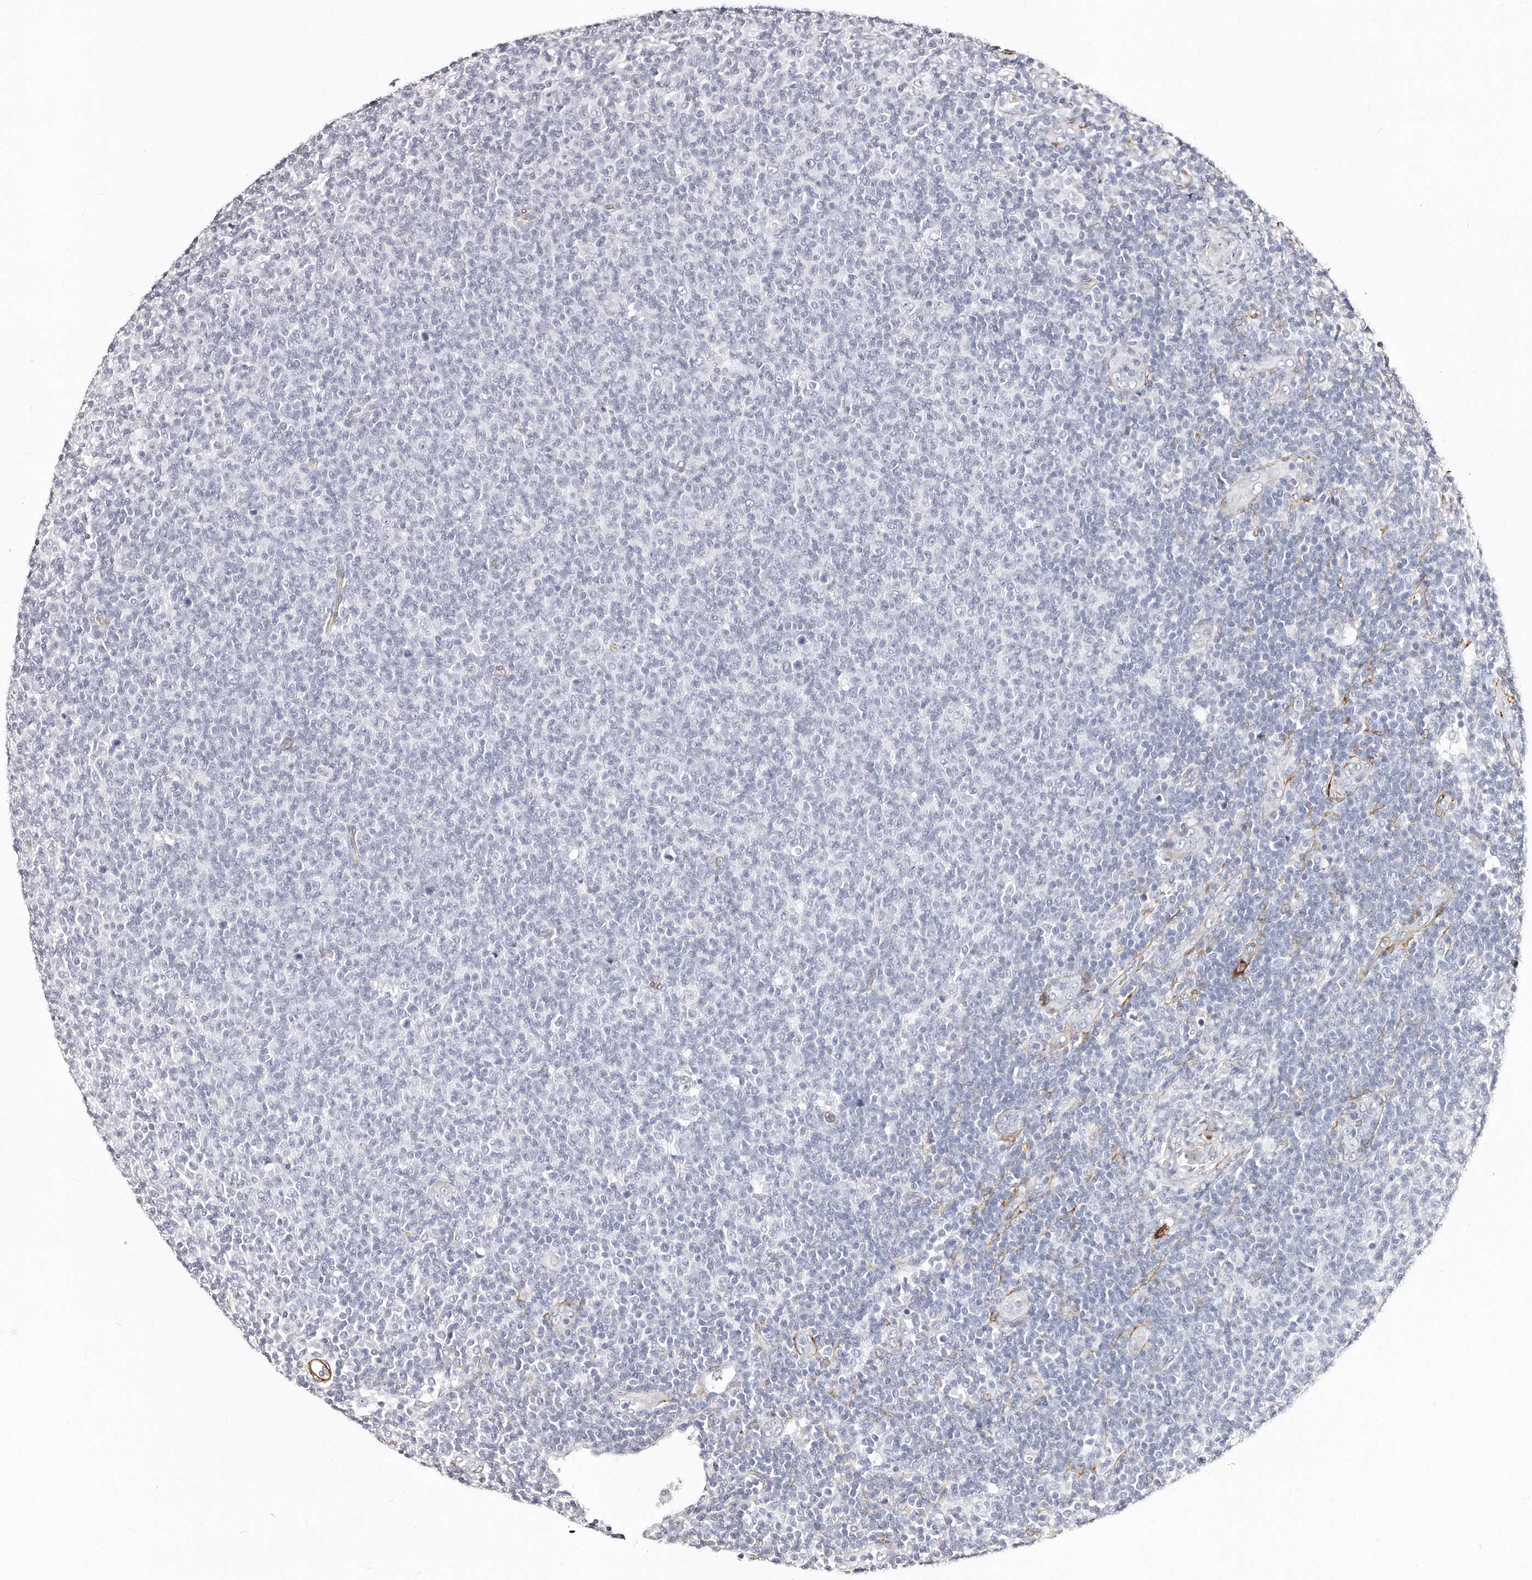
{"staining": {"intensity": "negative", "quantity": "none", "location": "none"}, "tissue": "lymphoma", "cell_type": "Tumor cells", "image_type": "cancer", "snomed": [{"axis": "morphology", "description": "Malignant lymphoma, non-Hodgkin's type, Low grade"}, {"axis": "topography", "description": "Lymph node"}], "caption": "High power microscopy image of an immunohistochemistry image of low-grade malignant lymphoma, non-Hodgkin's type, revealing no significant positivity in tumor cells.", "gene": "LMOD1", "patient": {"sex": "male", "age": 66}}